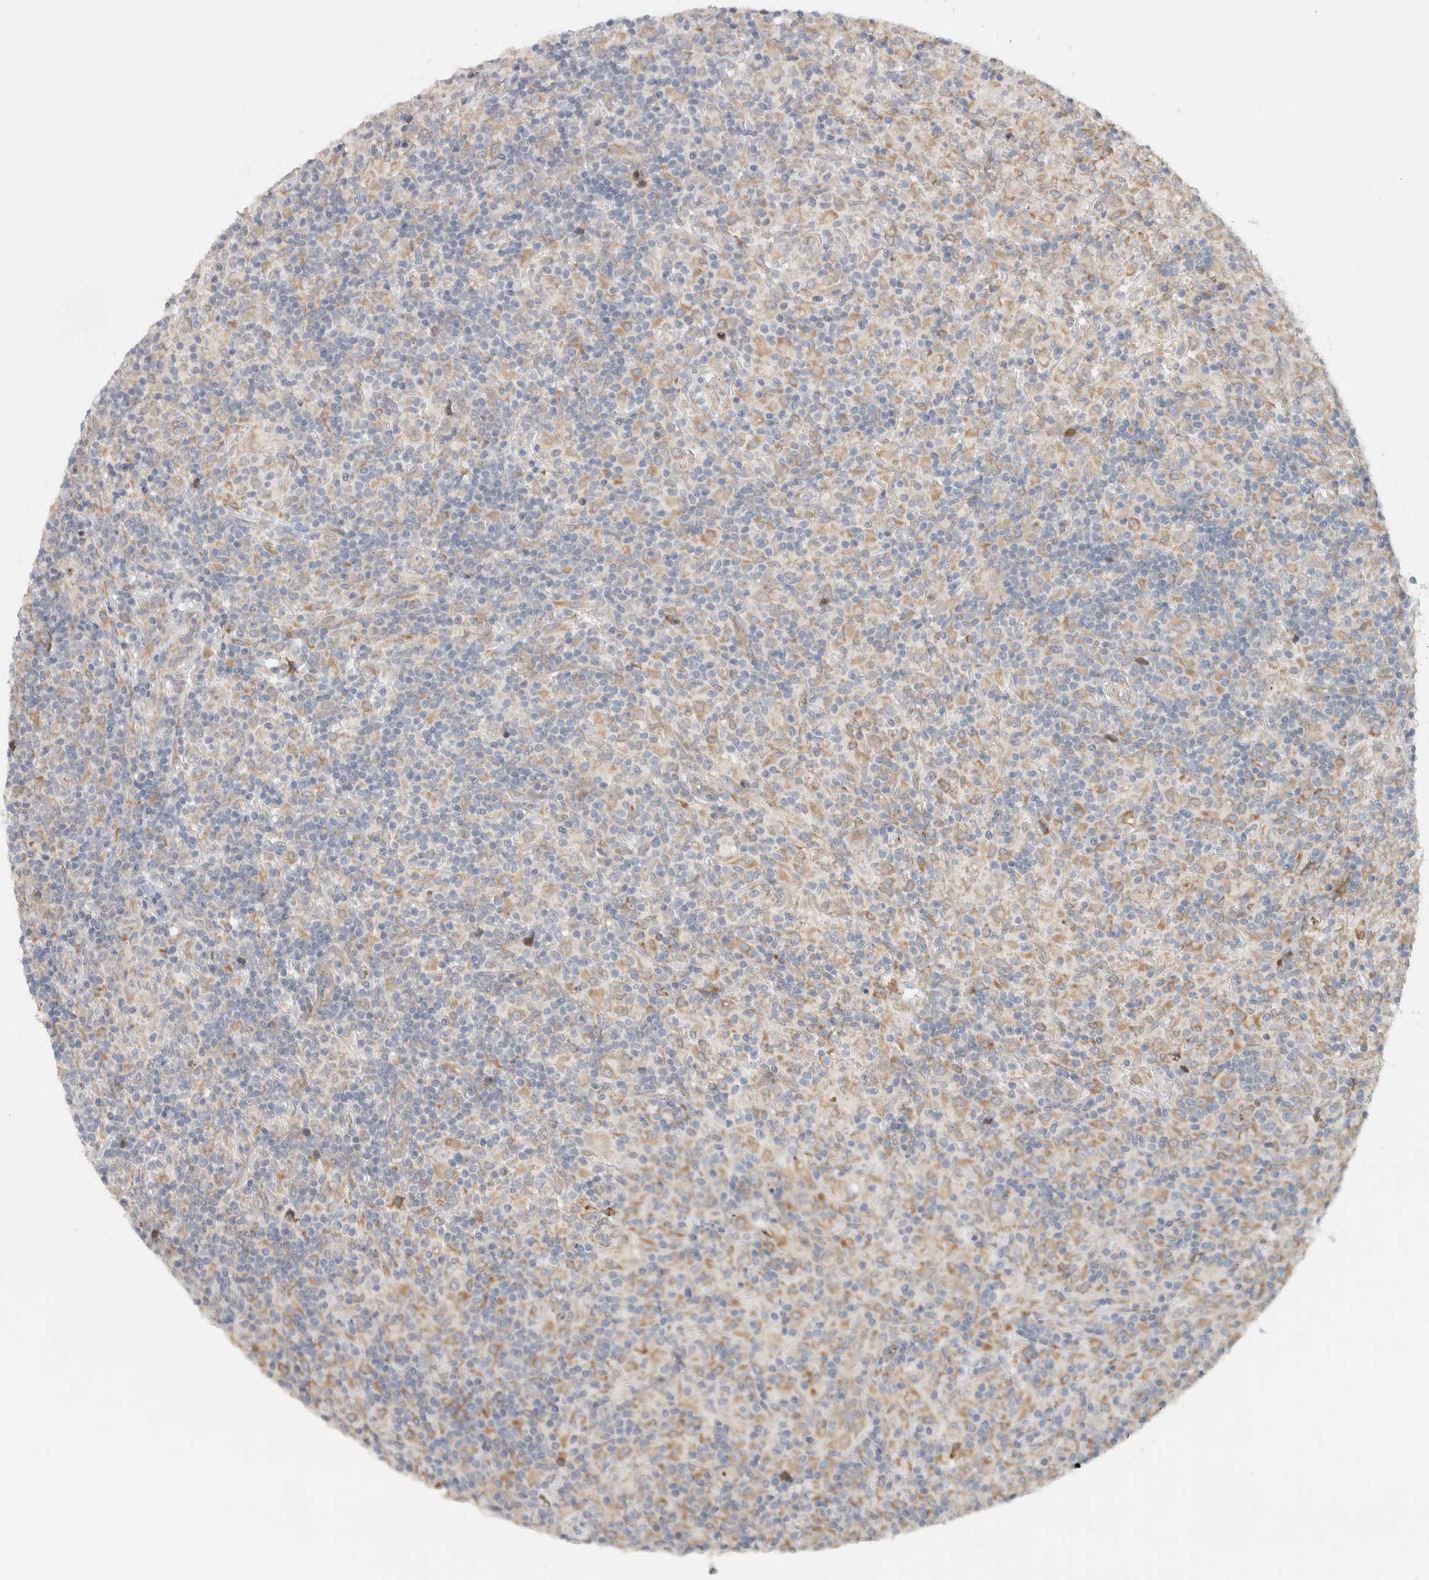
{"staining": {"intensity": "weak", "quantity": "<25%", "location": "cytoplasmic/membranous"}, "tissue": "lymphoma", "cell_type": "Tumor cells", "image_type": "cancer", "snomed": [{"axis": "morphology", "description": "Hodgkin's disease, NOS"}, {"axis": "topography", "description": "Lymph node"}], "caption": "Histopathology image shows no significant protein staining in tumor cells of Hodgkin's disease.", "gene": "ADCY8", "patient": {"sex": "male", "age": 70}}